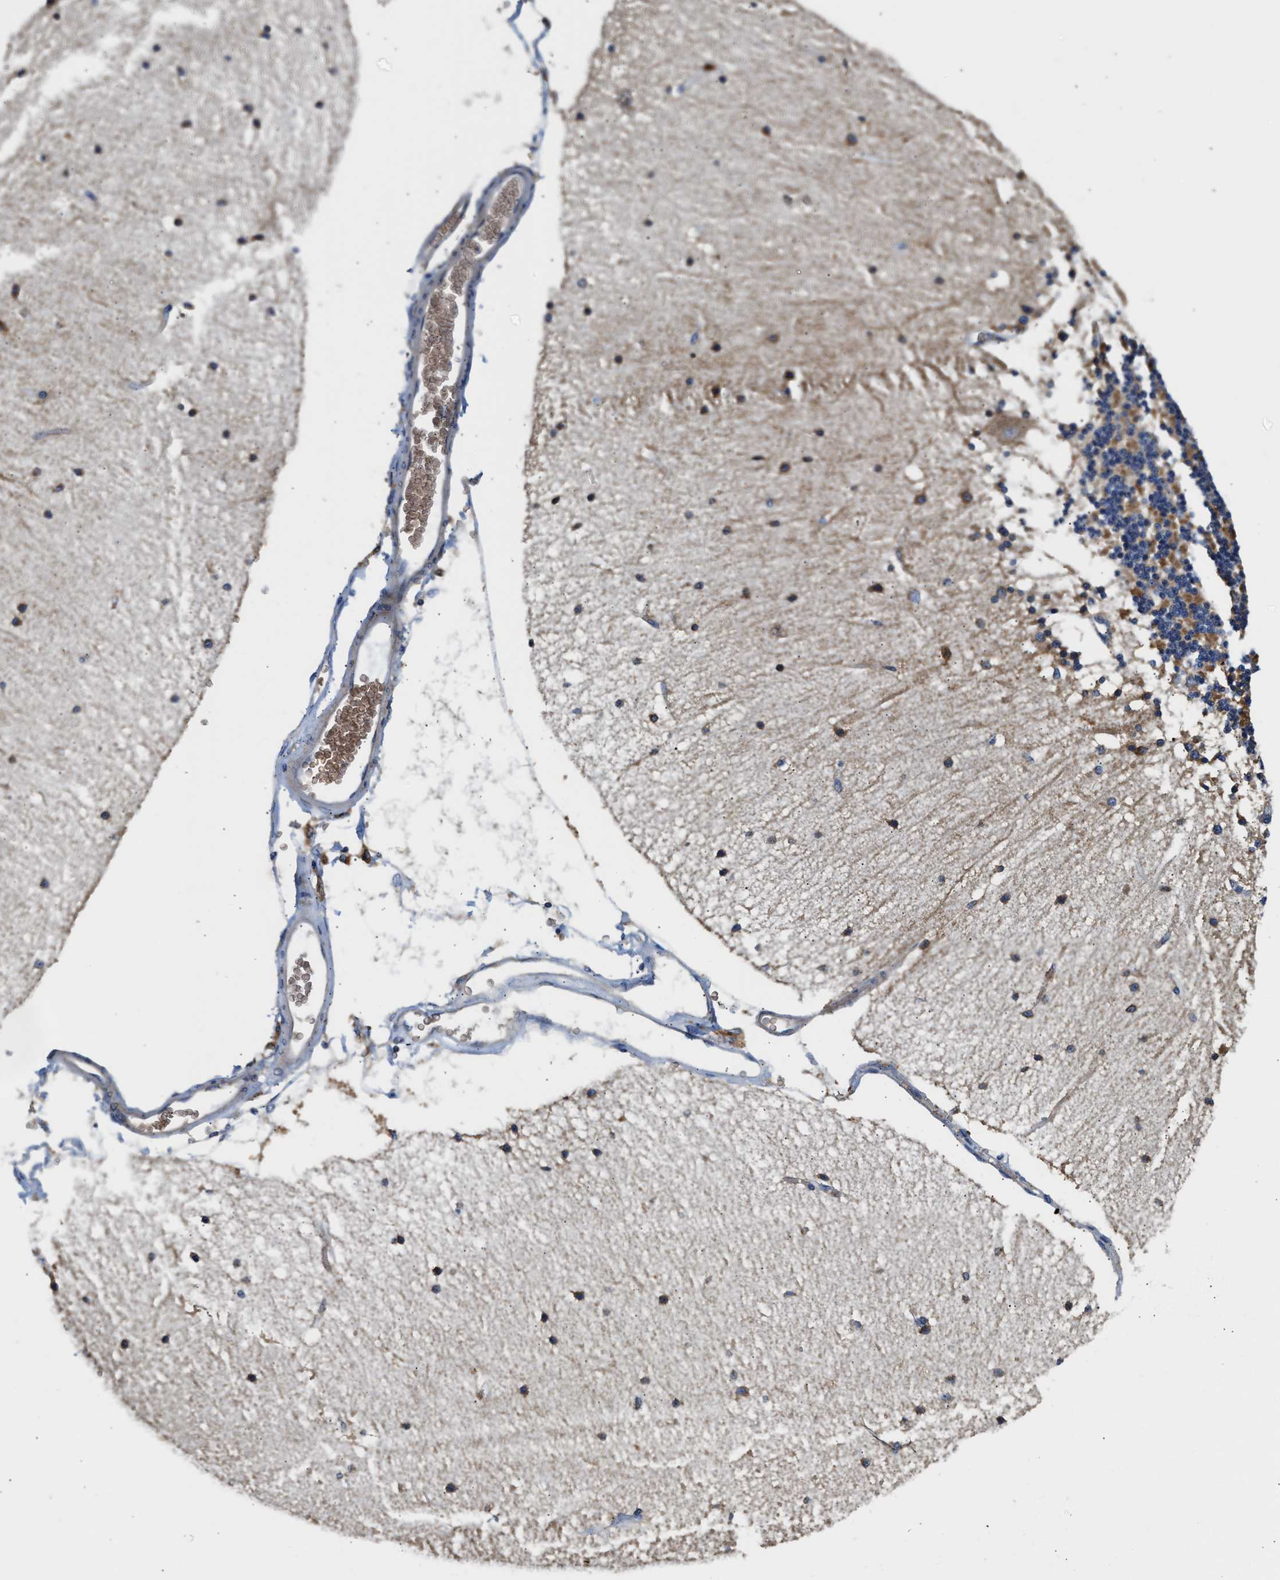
{"staining": {"intensity": "moderate", "quantity": ">75%", "location": "cytoplasmic/membranous"}, "tissue": "cerebellum", "cell_type": "Cells in granular layer", "image_type": "normal", "snomed": [{"axis": "morphology", "description": "Normal tissue, NOS"}, {"axis": "topography", "description": "Cerebellum"}], "caption": "Protein staining of benign cerebellum displays moderate cytoplasmic/membranous positivity in approximately >75% of cells in granular layer. (DAB IHC with brightfield microscopy, high magnification).", "gene": "RAB31", "patient": {"sex": "female", "age": 54}}